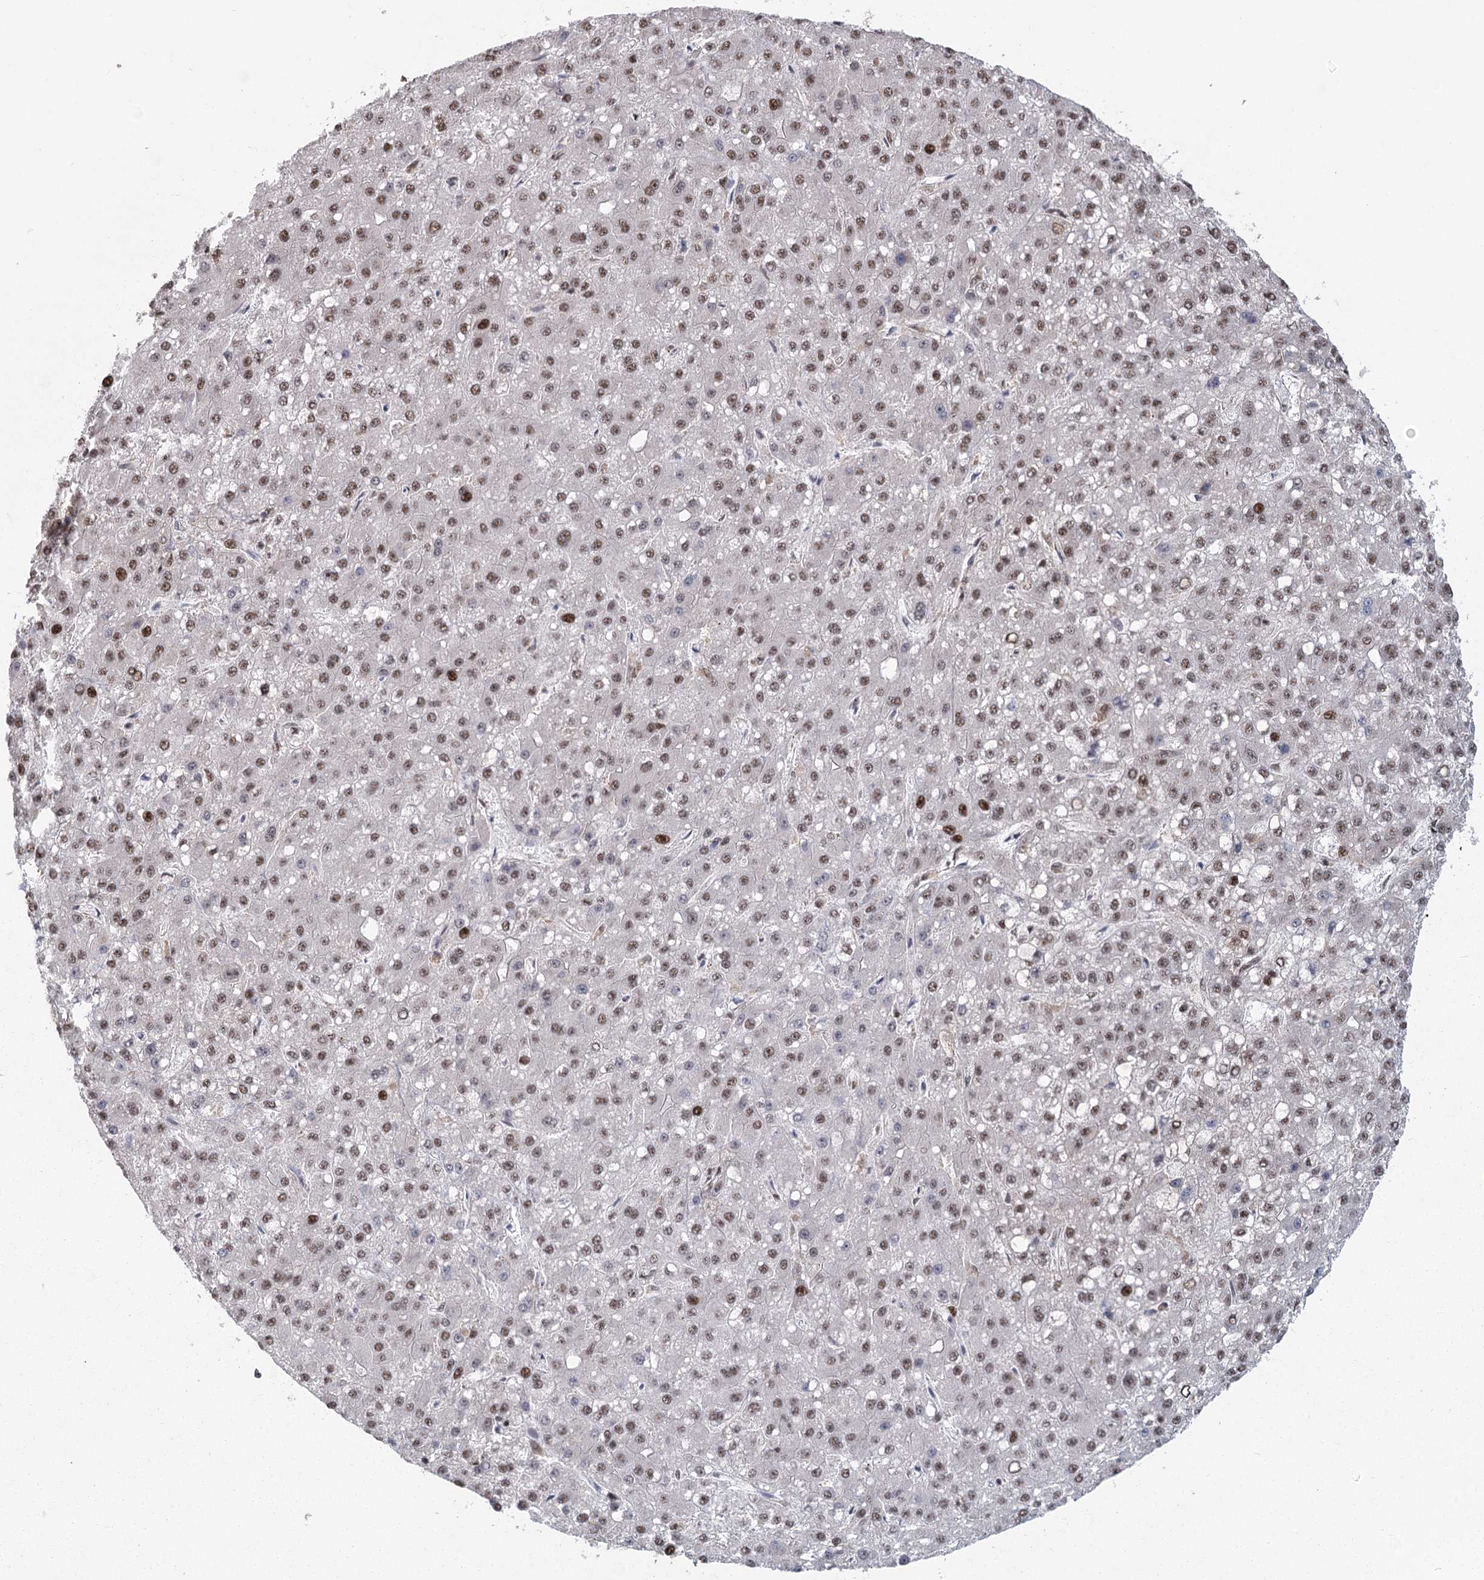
{"staining": {"intensity": "moderate", "quantity": ">75%", "location": "nuclear"}, "tissue": "liver cancer", "cell_type": "Tumor cells", "image_type": "cancer", "snomed": [{"axis": "morphology", "description": "Carcinoma, Hepatocellular, NOS"}, {"axis": "topography", "description": "Liver"}], "caption": "Immunohistochemical staining of liver cancer exhibits medium levels of moderate nuclear expression in about >75% of tumor cells. (DAB (3,3'-diaminobenzidine) = brown stain, brightfield microscopy at high magnification).", "gene": "PARM1", "patient": {"sex": "male", "age": 67}}